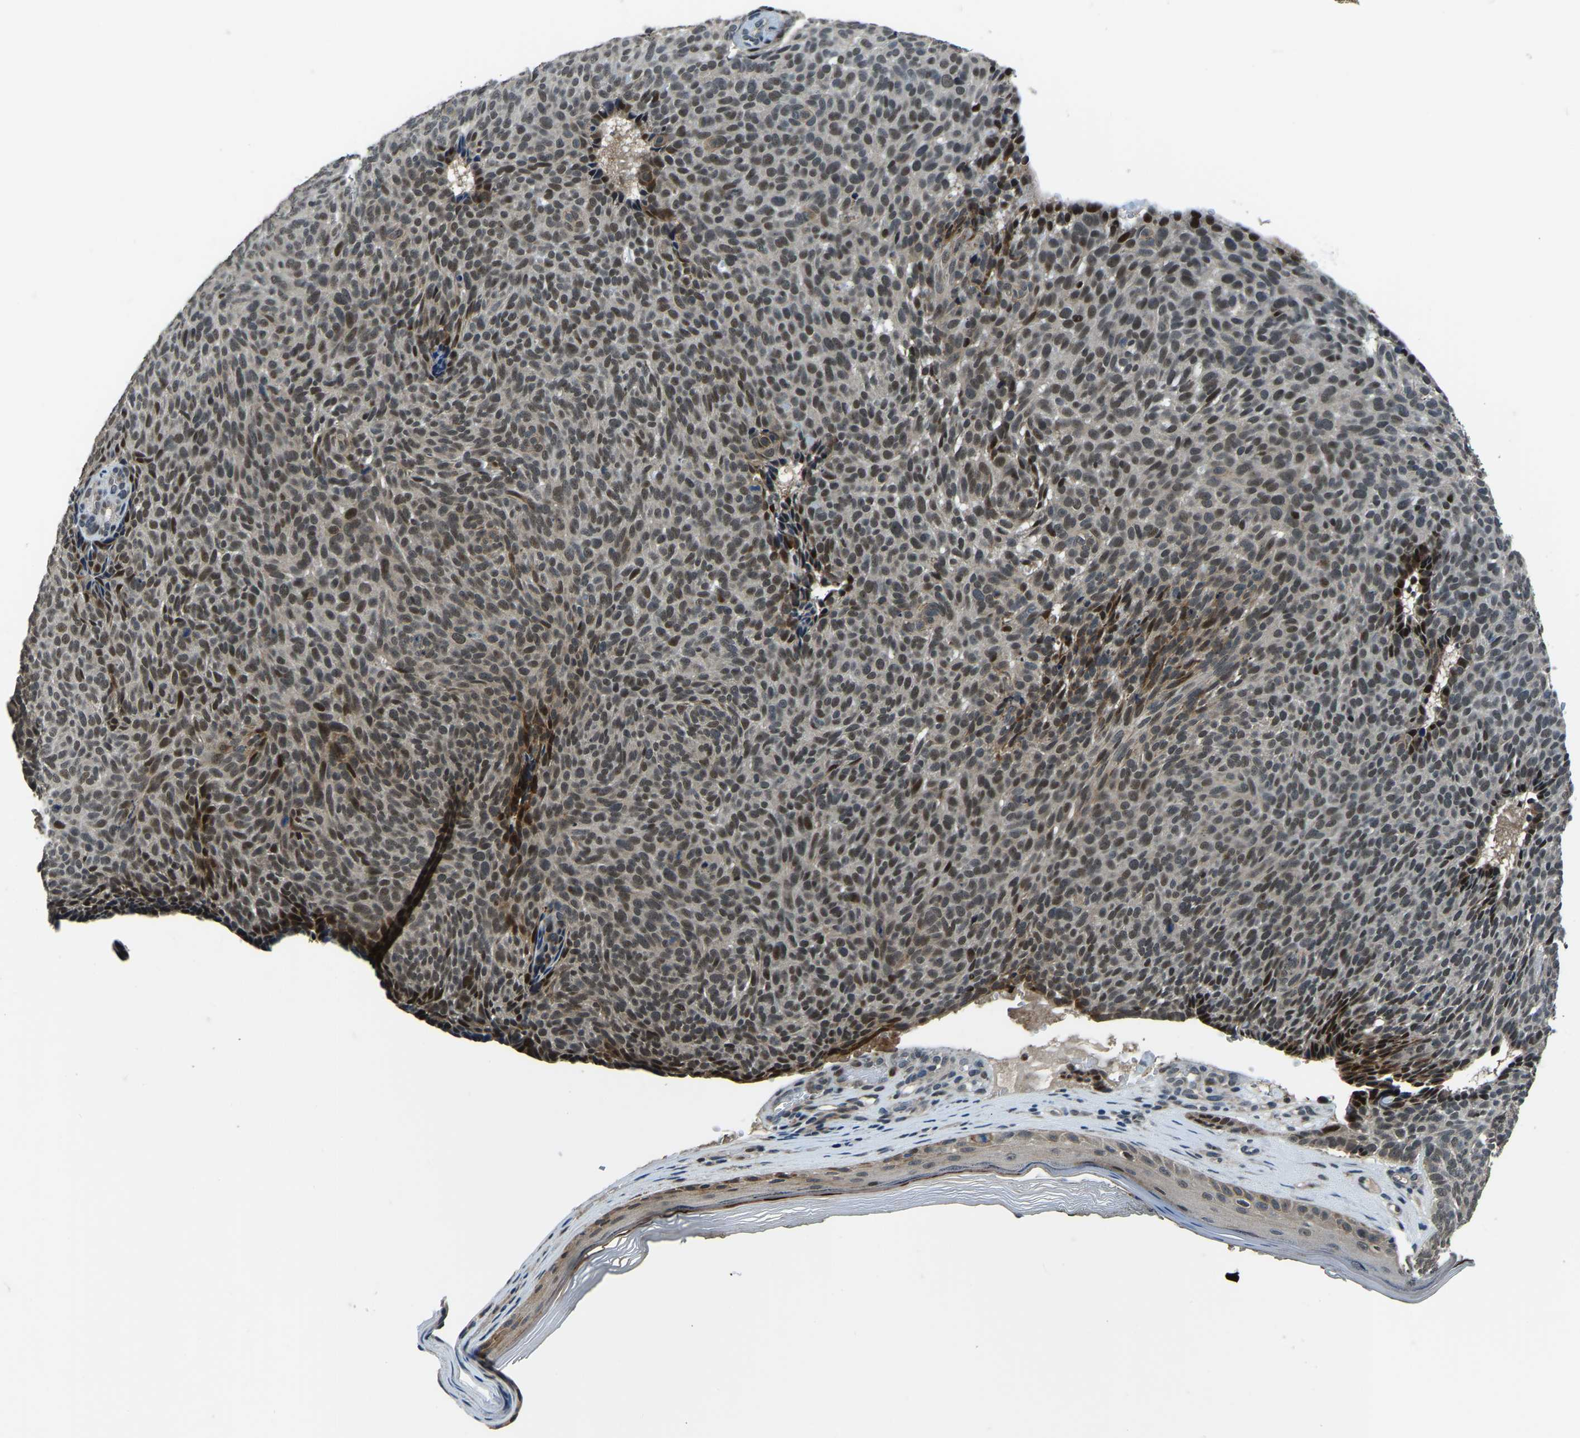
{"staining": {"intensity": "moderate", "quantity": ">75%", "location": "nuclear"}, "tissue": "skin cancer", "cell_type": "Tumor cells", "image_type": "cancer", "snomed": [{"axis": "morphology", "description": "Basal cell carcinoma"}, {"axis": "topography", "description": "Skin"}], "caption": "A brown stain highlights moderate nuclear expression of a protein in human basal cell carcinoma (skin) tumor cells.", "gene": "ING2", "patient": {"sex": "male", "age": 61}}